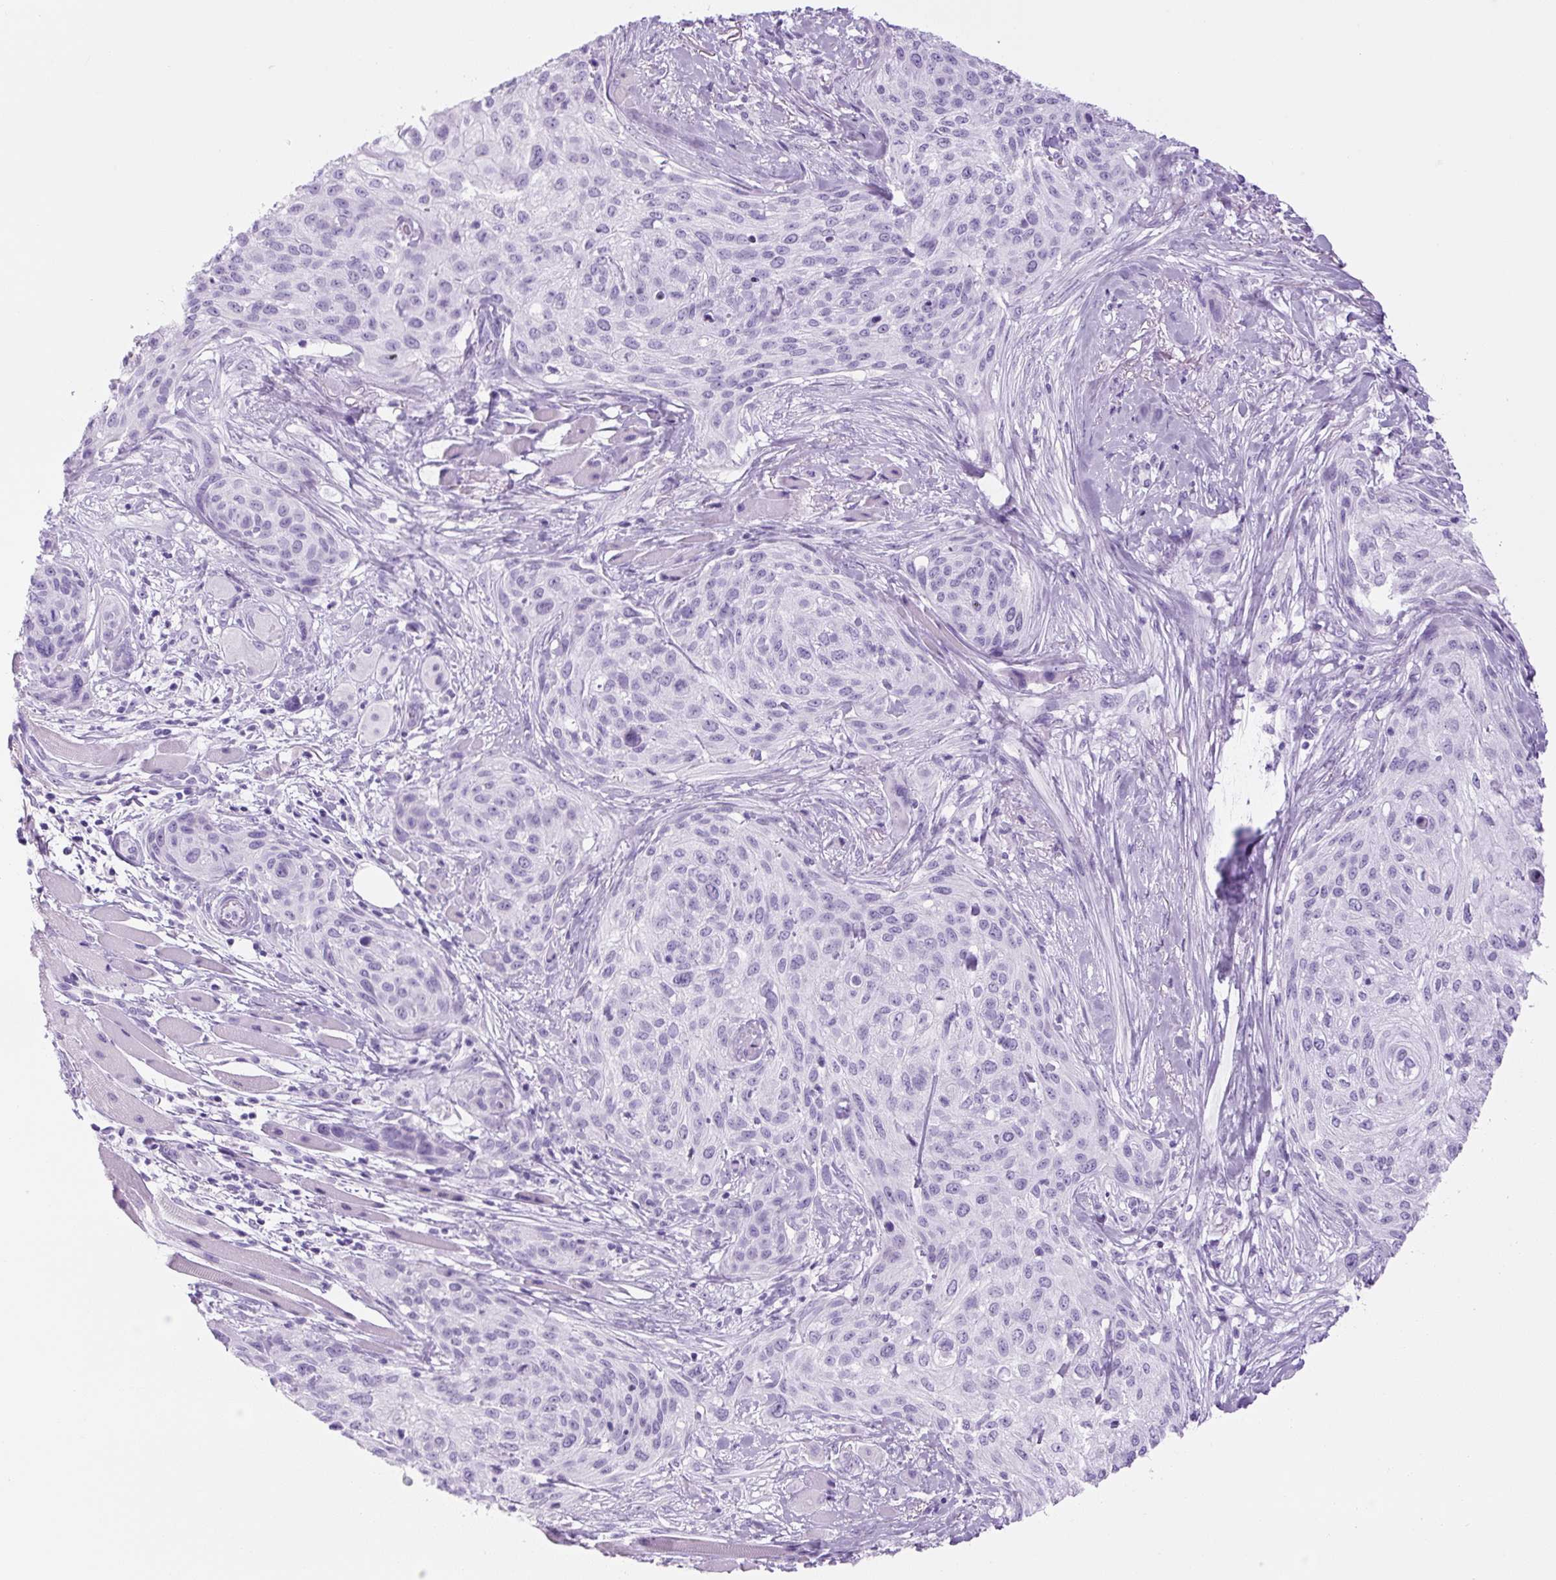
{"staining": {"intensity": "negative", "quantity": "none", "location": "none"}, "tissue": "skin cancer", "cell_type": "Tumor cells", "image_type": "cancer", "snomed": [{"axis": "morphology", "description": "Squamous cell carcinoma, NOS"}, {"axis": "topography", "description": "Skin"}], "caption": "The micrograph exhibits no significant staining in tumor cells of skin cancer (squamous cell carcinoma).", "gene": "RSPO4", "patient": {"sex": "female", "age": 87}}